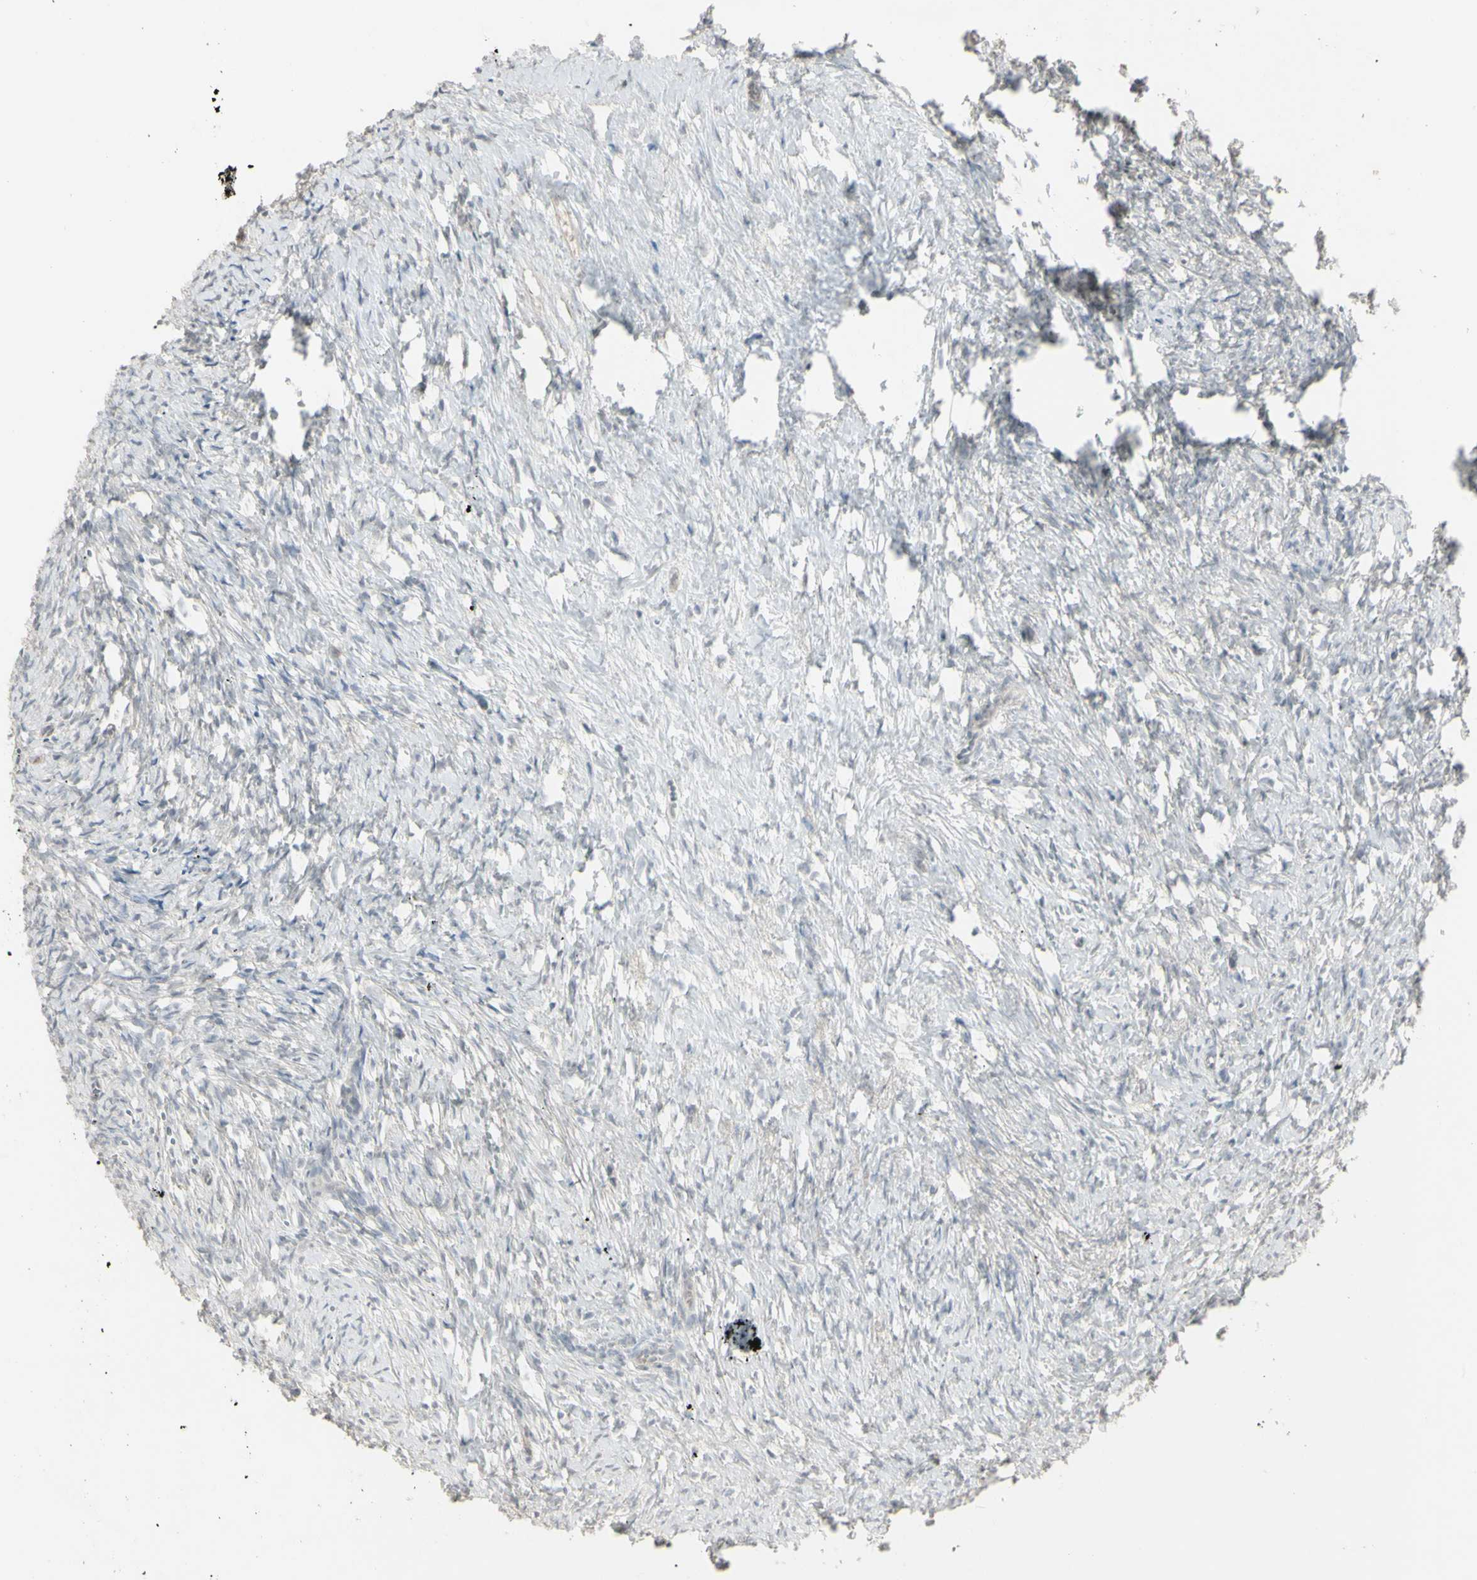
{"staining": {"intensity": "negative", "quantity": "none", "location": "none"}, "tissue": "ovary", "cell_type": "Ovarian stroma cells", "image_type": "normal", "snomed": [{"axis": "morphology", "description": "Normal tissue, NOS"}, {"axis": "topography", "description": "Ovary"}], "caption": "This is an immunohistochemistry (IHC) image of unremarkable ovary. There is no positivity in ovarian stroma cells.", "gene": "PIAS4", "patient": {"sex": "female", "age": 35}}